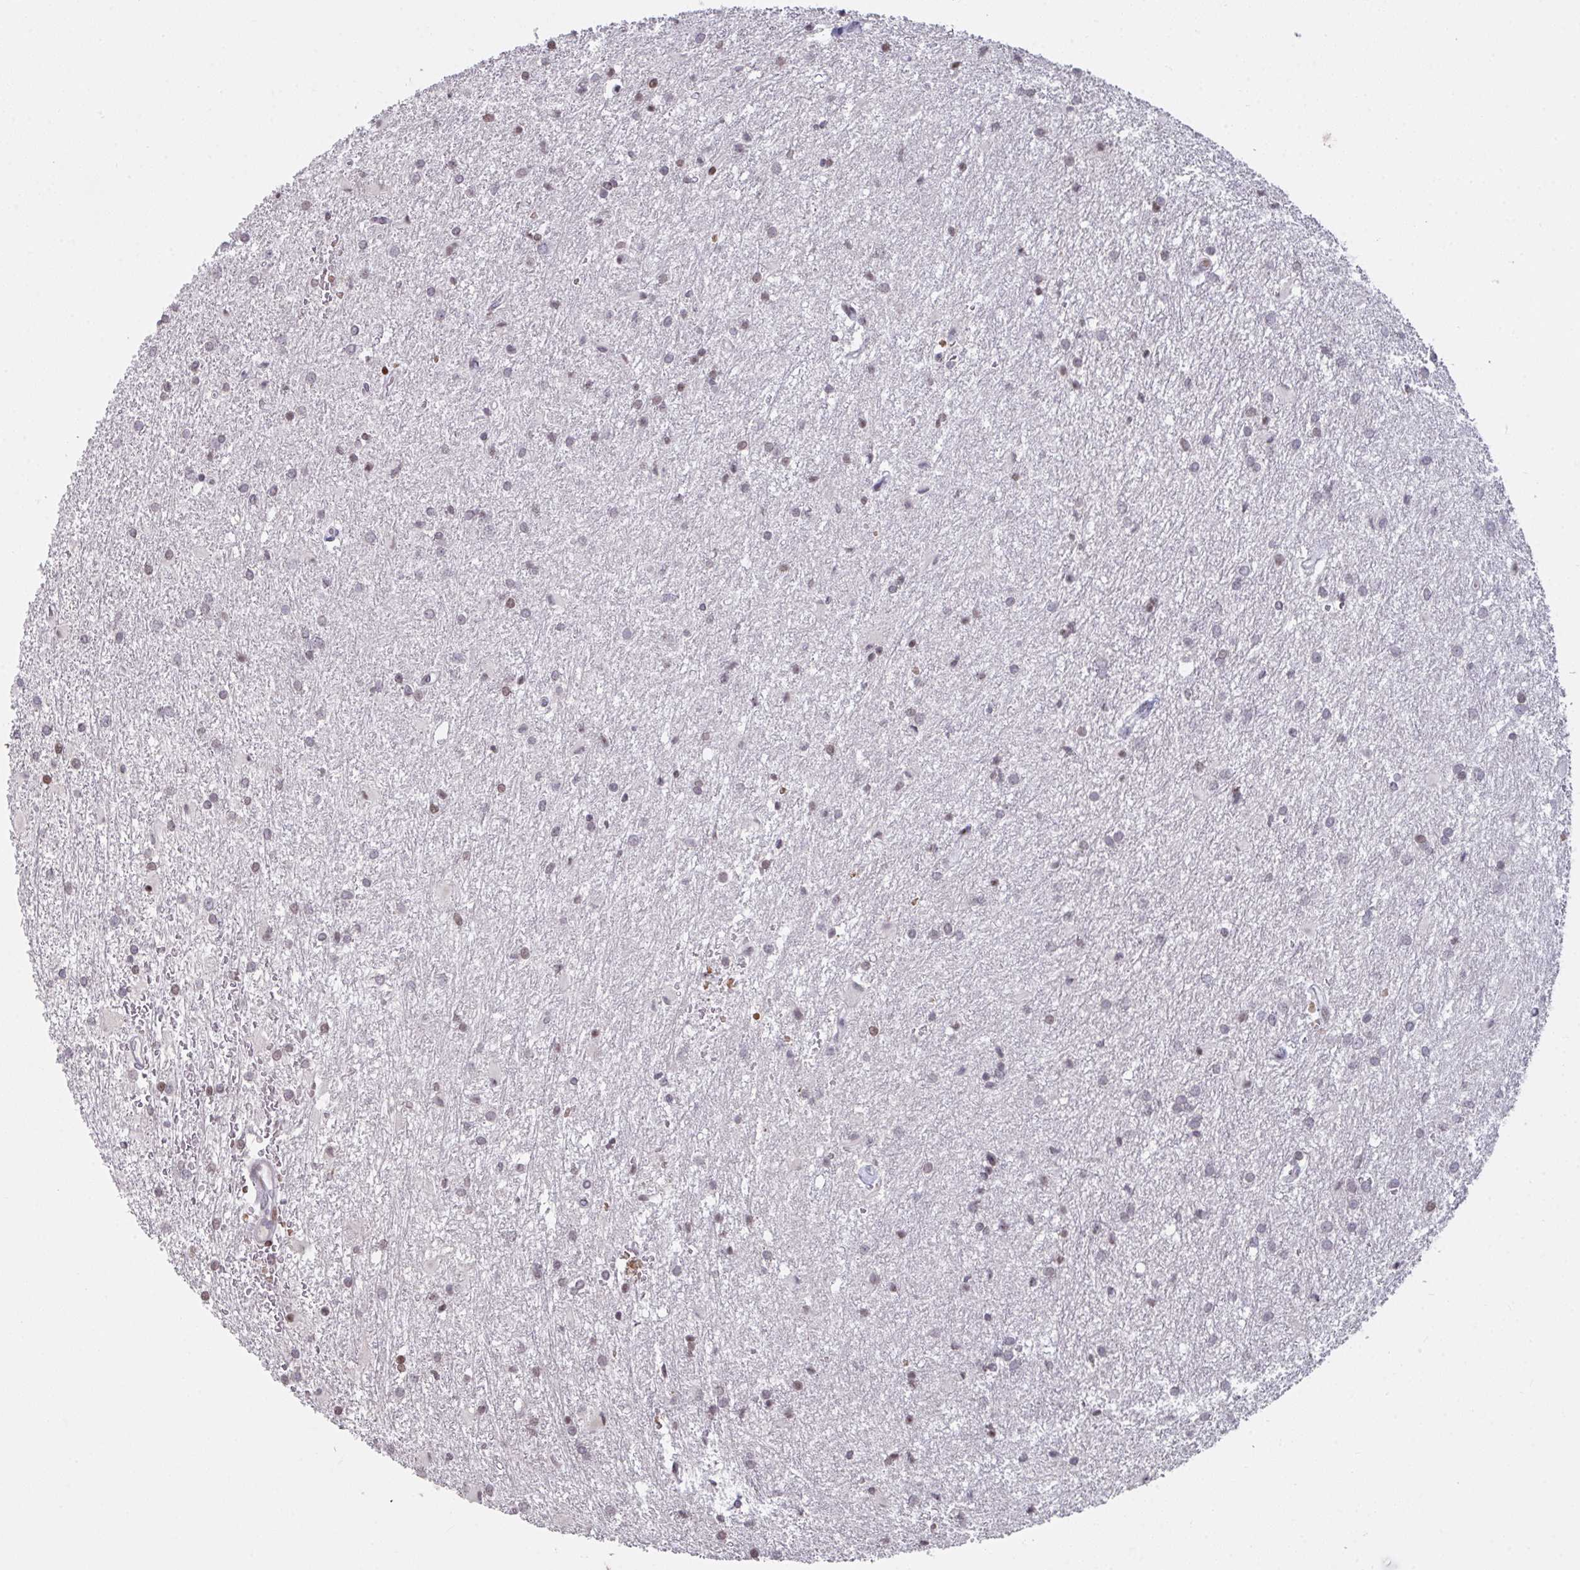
{"staining": {"intensity": "weak", "quantity": "<25%", "location": "nuclear"}, "tissue": "glioma", "cell_type": "Tumor cells", "image_type": "cancer", "snomed": [{"axis": "morphology", "description": "Glioma, malignant, High grade"}, {"axis": "topography", "description": "Brain"}], "caption": "DAB immunohistochemical staining of glioma reveals no significant staining in tumor cells.", "gene": "PCDHB8", "patient": {"sex": "female", "age": 50}}